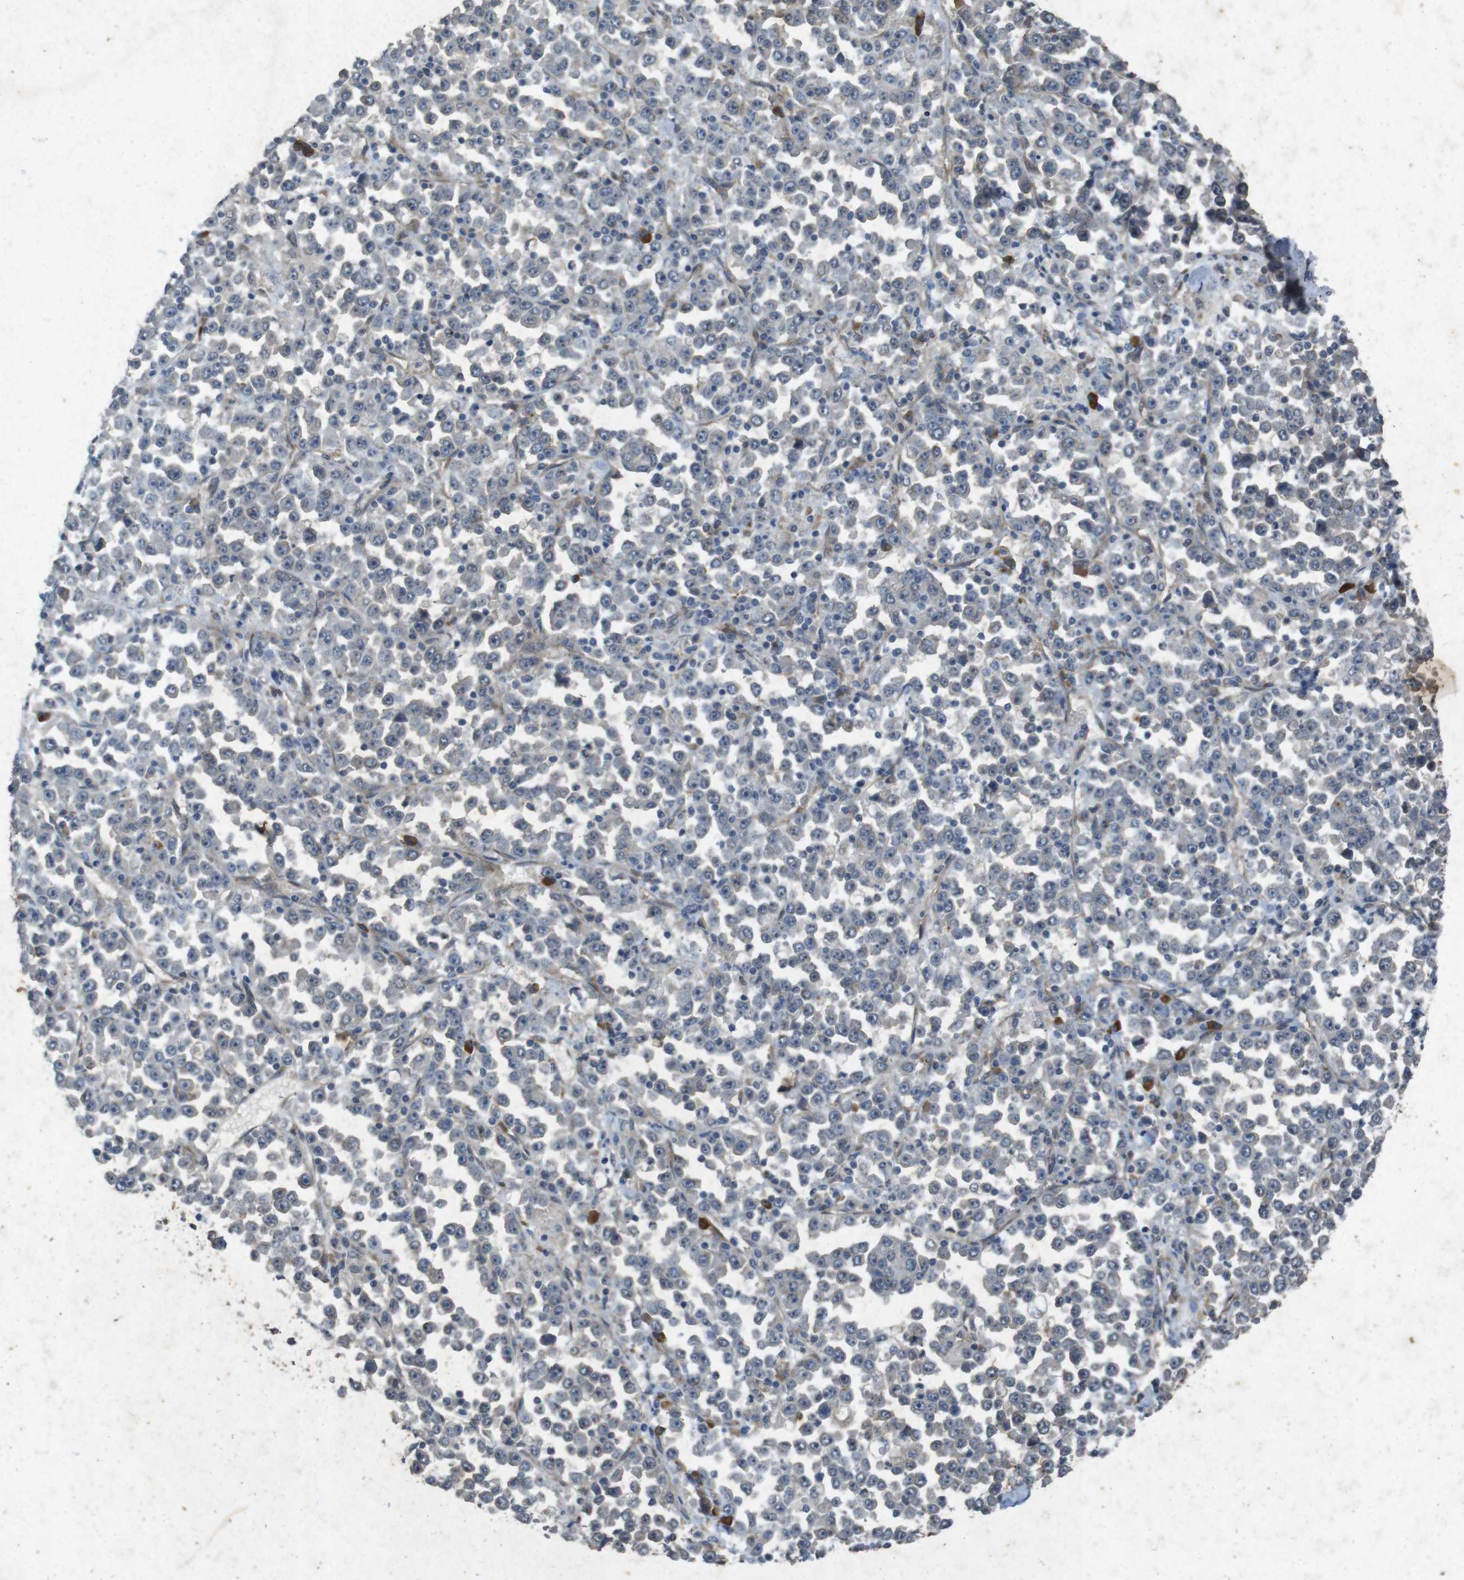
{"staining": {"intensity": "negative", "quantity": "none", "location": "none"}, "tissue": "stomach cancer", "cell_type": "Tumor cells", "image_type": "cancer", "snomed": [{"axis": "morphology", "description": "Normal tissue, NOS"}, {"axis": "morphology", "description": "Adenocarcinoma, NOS"}, {"axis": "topography", "description": "Stomach, upper"}, {"axis": "topography", "description": "Stomach"}], "caption": "A high-resolution image shows immunohistochemistry staining of stomach cancer, which displays no significant staining in tumor cells.", "gene": "FLCN", "patient": {"sex": "male", "age": 59}}